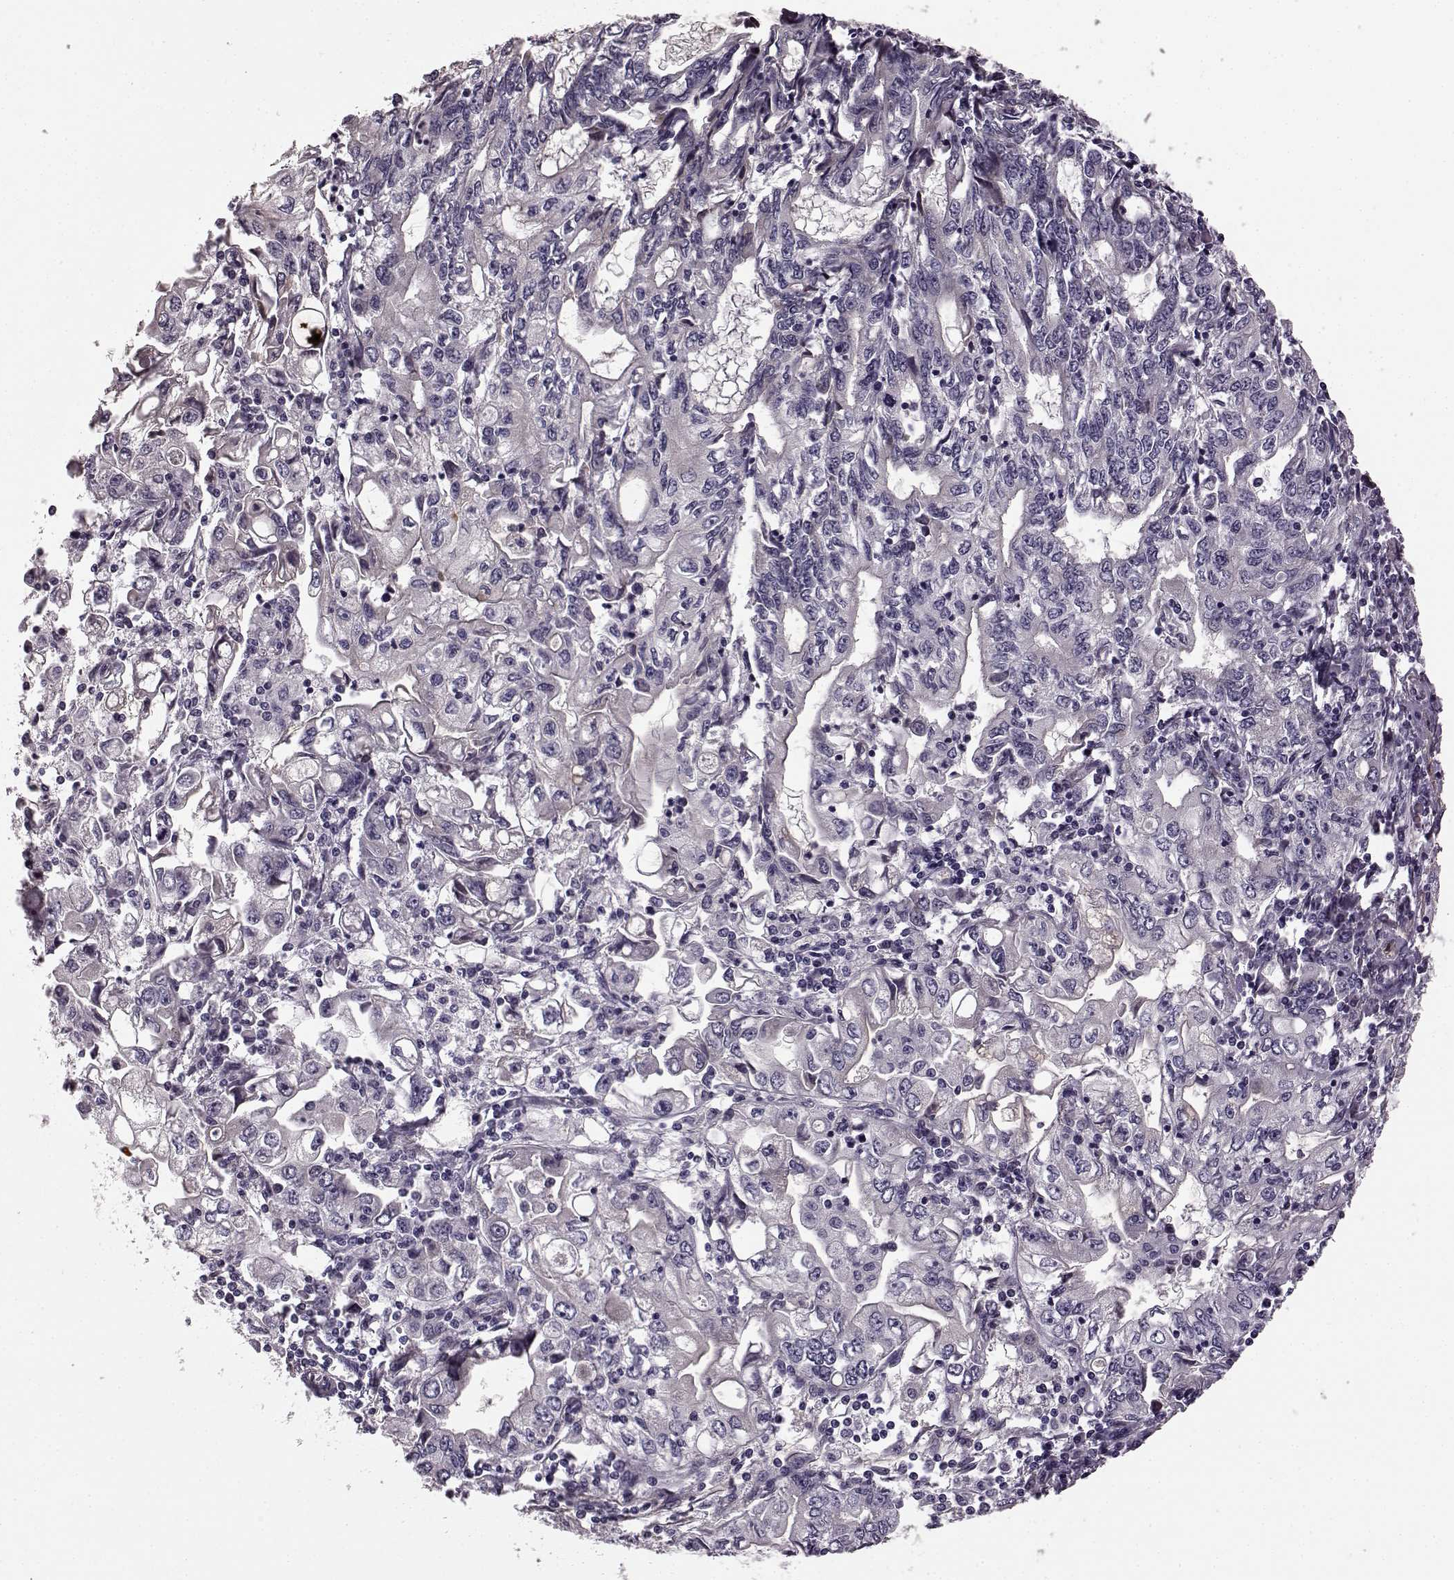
{"staining": {"intensity": "negative", "quantity": "none", "location": "none"}, "tissue": "stomach cancer", "cell_type": "Tumor cells", "image_type": "cancer", "snomed": [{"axis": "morphology", "description": "Adenocarcinoma, NOS"}, {"axis": "topography", "description": "Stomach, lower"}], "caption": "IHC histopathology image of neoplastic tissue: human stomach cancer stained with DAB displays no significant protein staining in tumor cells. (DAB (3,3'-diaminobenzidine) immunohistochemistry (IHC) with hematoxylin counter stain).", "gene": "GRK1", "patient": {"sex": "female", "age": 72}}